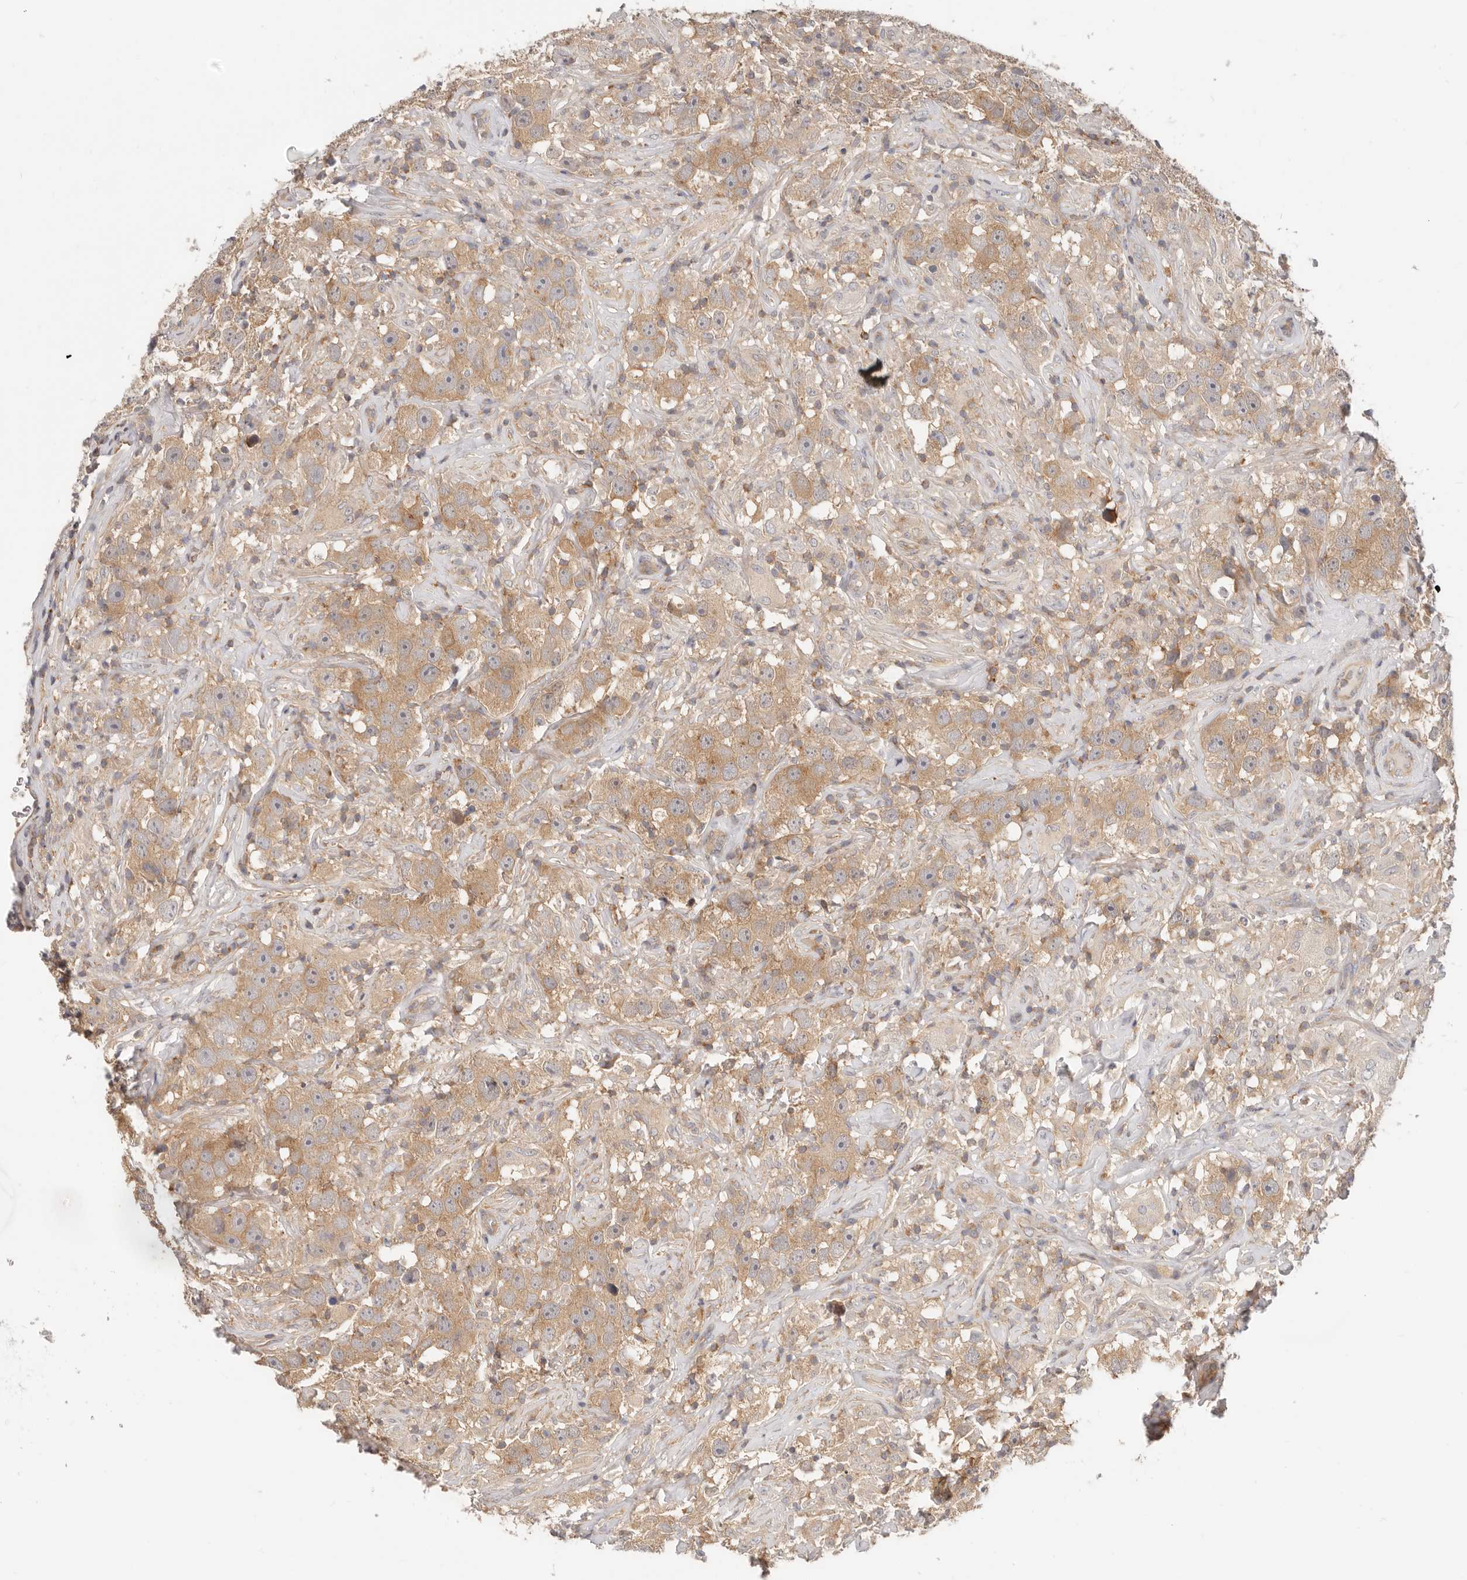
{"staining": {"intensity": "moderate", "quantity": ">75%", "location": "cytoplasmic/membranous"}, "tissue": "testis cancer", "cell_type": "Tumor cells", "image_type": "cancer", "snomed": [{"axis": "morphology", "description": "Seminoma, NOS"}, {"axis": "topography", "description": "Testis"}], "caption": "Immunohistochemical staining of human seminoma (testis) reveals medium levels of moderate cytoplasmic/membranous protein staining in approximately >75% of tumor cells. (DAB (3,3'-diaminobenzidine) = brown stain, brightfield microscopy at high magnification).", "gene": "DTNBP1", "patient": {"sex": "male", "age": 49}}